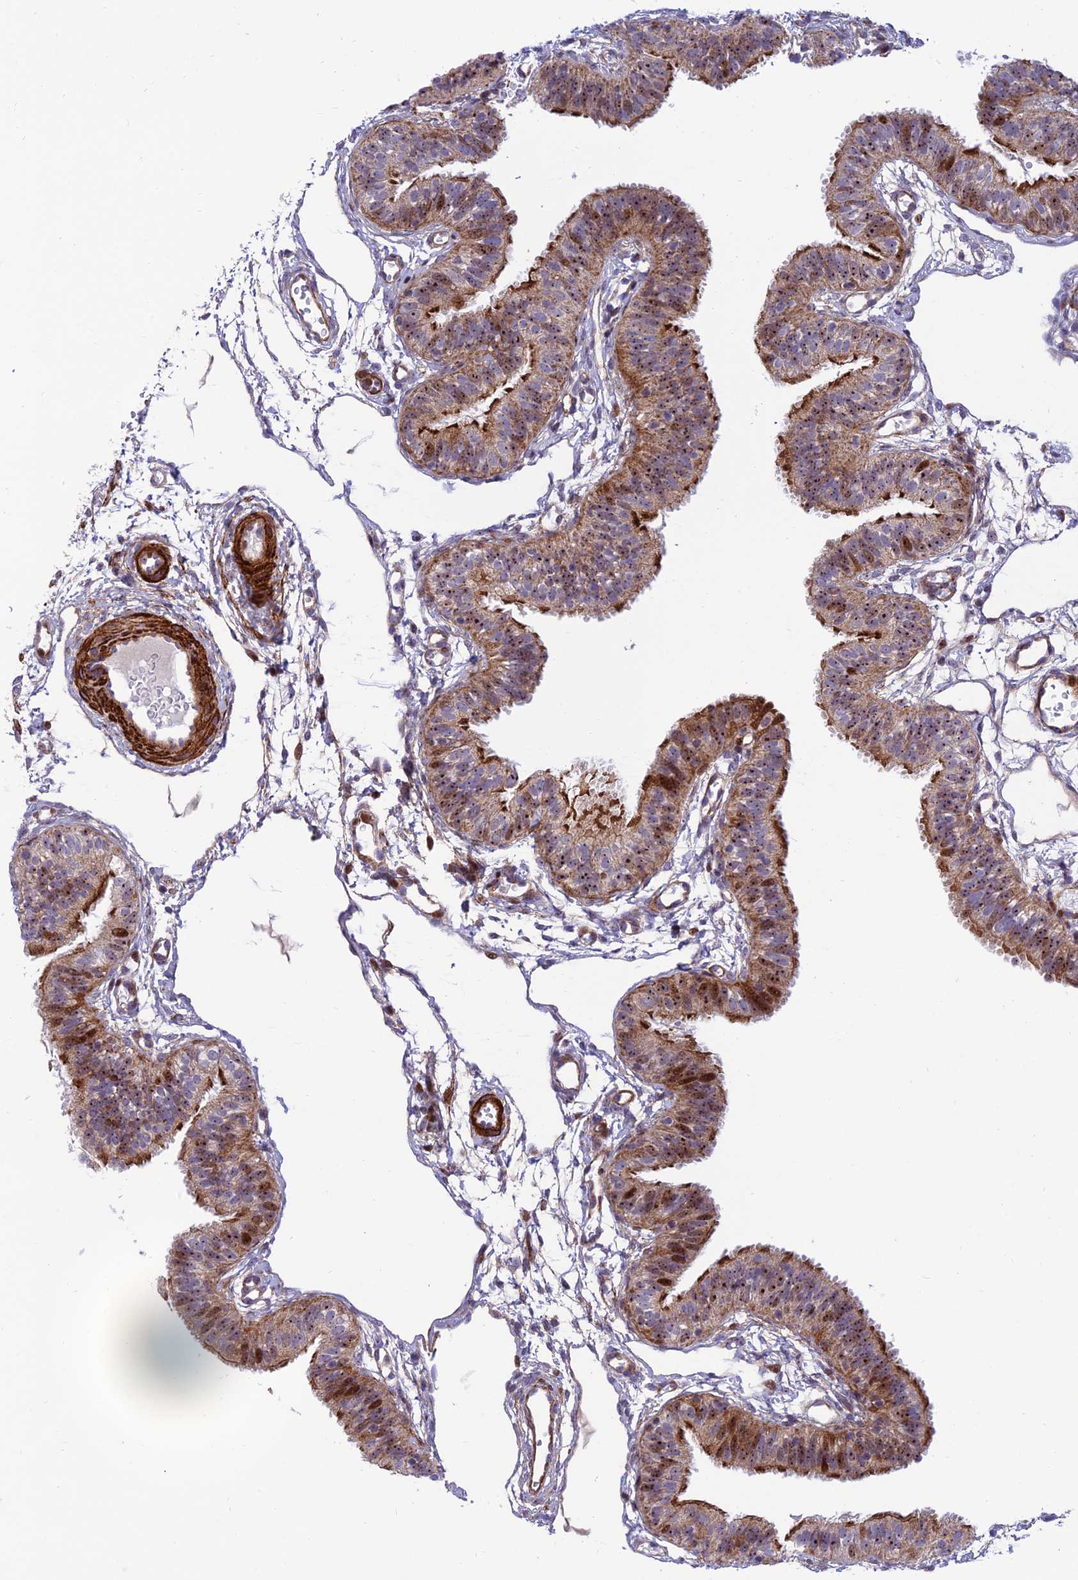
{"staining": {"intensity": "strong", "quantity": "25%-75%", "location": "cytoplasmic/membranous,nuclear"}, "tissue": "fallopian tube", "cell_type": "Glandular cells", "image_type": "normal", "snomed": [{"axis": "morphology", "description": "Normal tissue, NOS"}, {"axis": "topography", "description": "Fallopian tube"}], "caption": "This is a photomicrograph of immunohistochemistry staining of benign fallopian tube, which shows strong positivity in the cytoplasmic/membranous,nuclear of glandular cells.", "gene": "KBTBD7", "patient": {"sex": "female", "age": 35}}